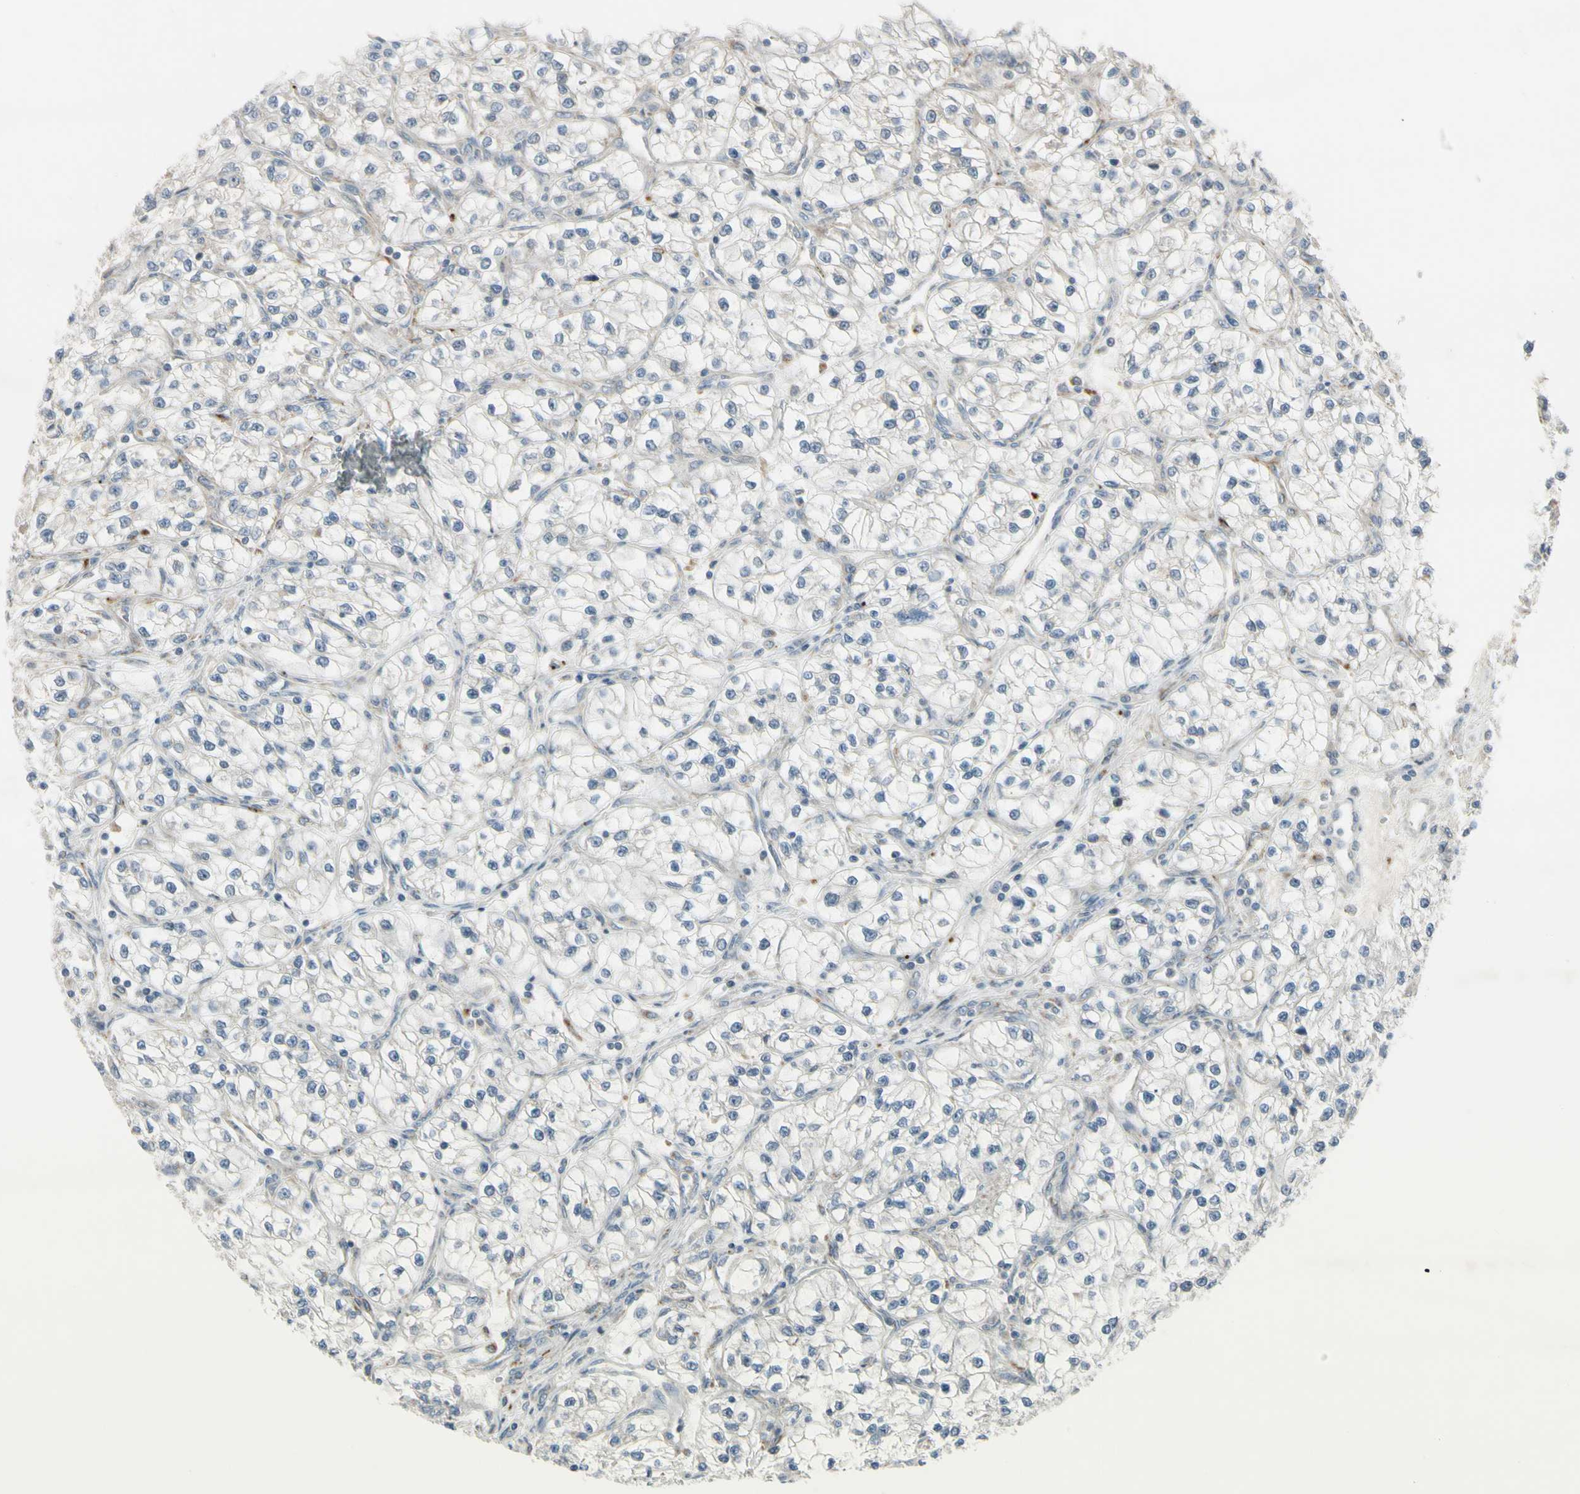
{"staining": {"intensity": "negative", "quantity": "none", "location": "none"}, "tissue": "renal cancer", "cell_type": "Tumor cells", "image_type": "cancer", "snomed": [{"axis": "morphology", "description": "Adenocarcinoma, NOS"}, {"axis": "topography", "description": "Kidney"}], "caption": "This is an immunohistochemistry histopathology image of human renal cancer. There is no staining in tumor cells.", "gene": "NDFIP1", "patient": {"sex": "female", "age": 57}}